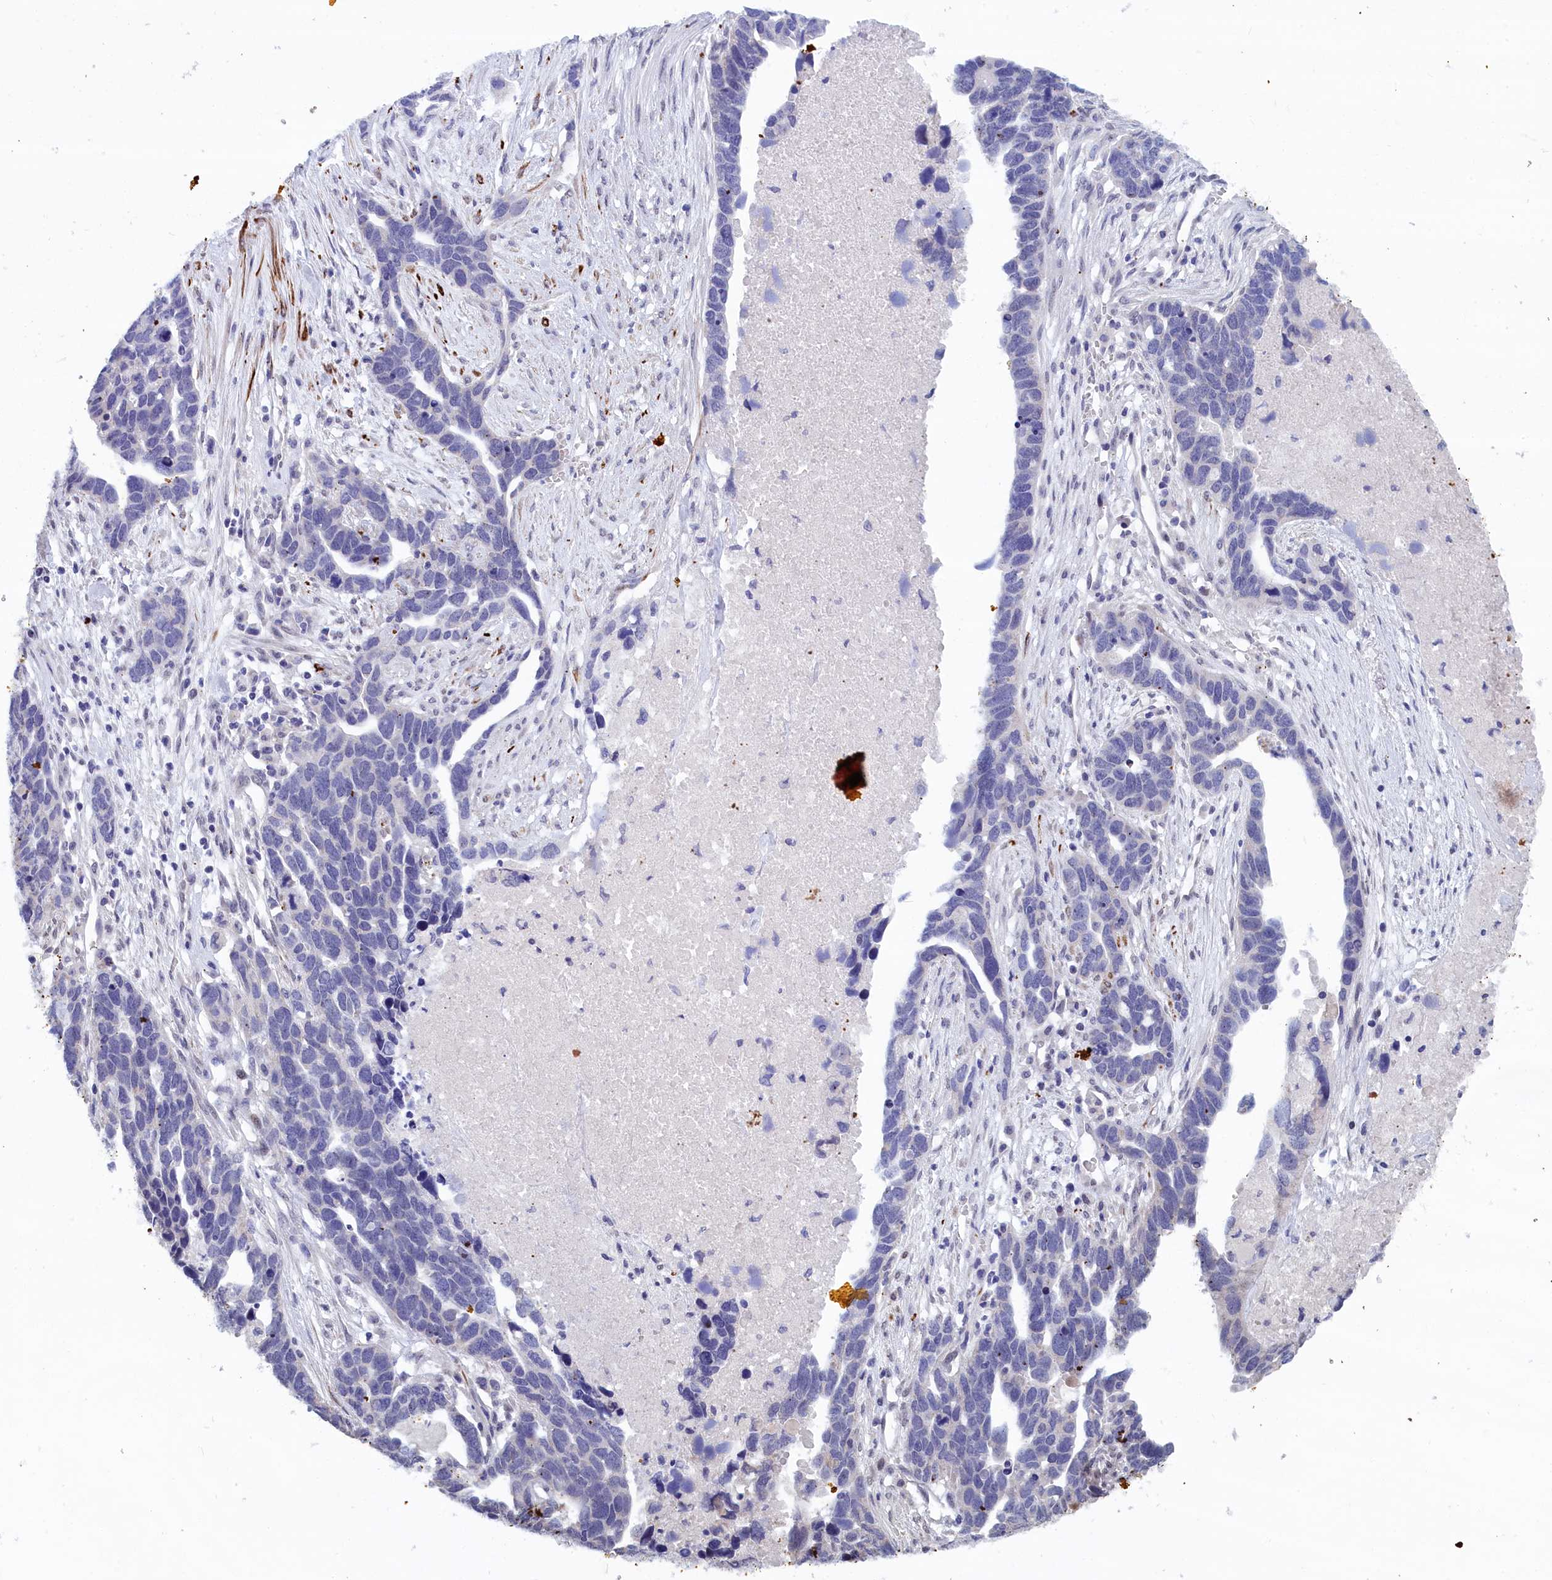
{"staining": {"intensity": "negative", "quantity": "none", "location": "none"}, "tissue": "ovarian cancer", "cell_type": "Tumor cells", "image_type": "cancer", "snomed": [{"axis": "morphology", "description": "Cystadenocarcinoma, serous, NOS"}, {"axis": "topography", "description": "Ovary"}], "caption": "DAB (3,3'-diaminobenzidine) immunohistochemical staining of human ovarian cancer (serous cystadenocarcinoma) reveals no significant positivity in tumor cells.", "gene": "WDR83", "patient": {"sex": "female", "age": 54}}